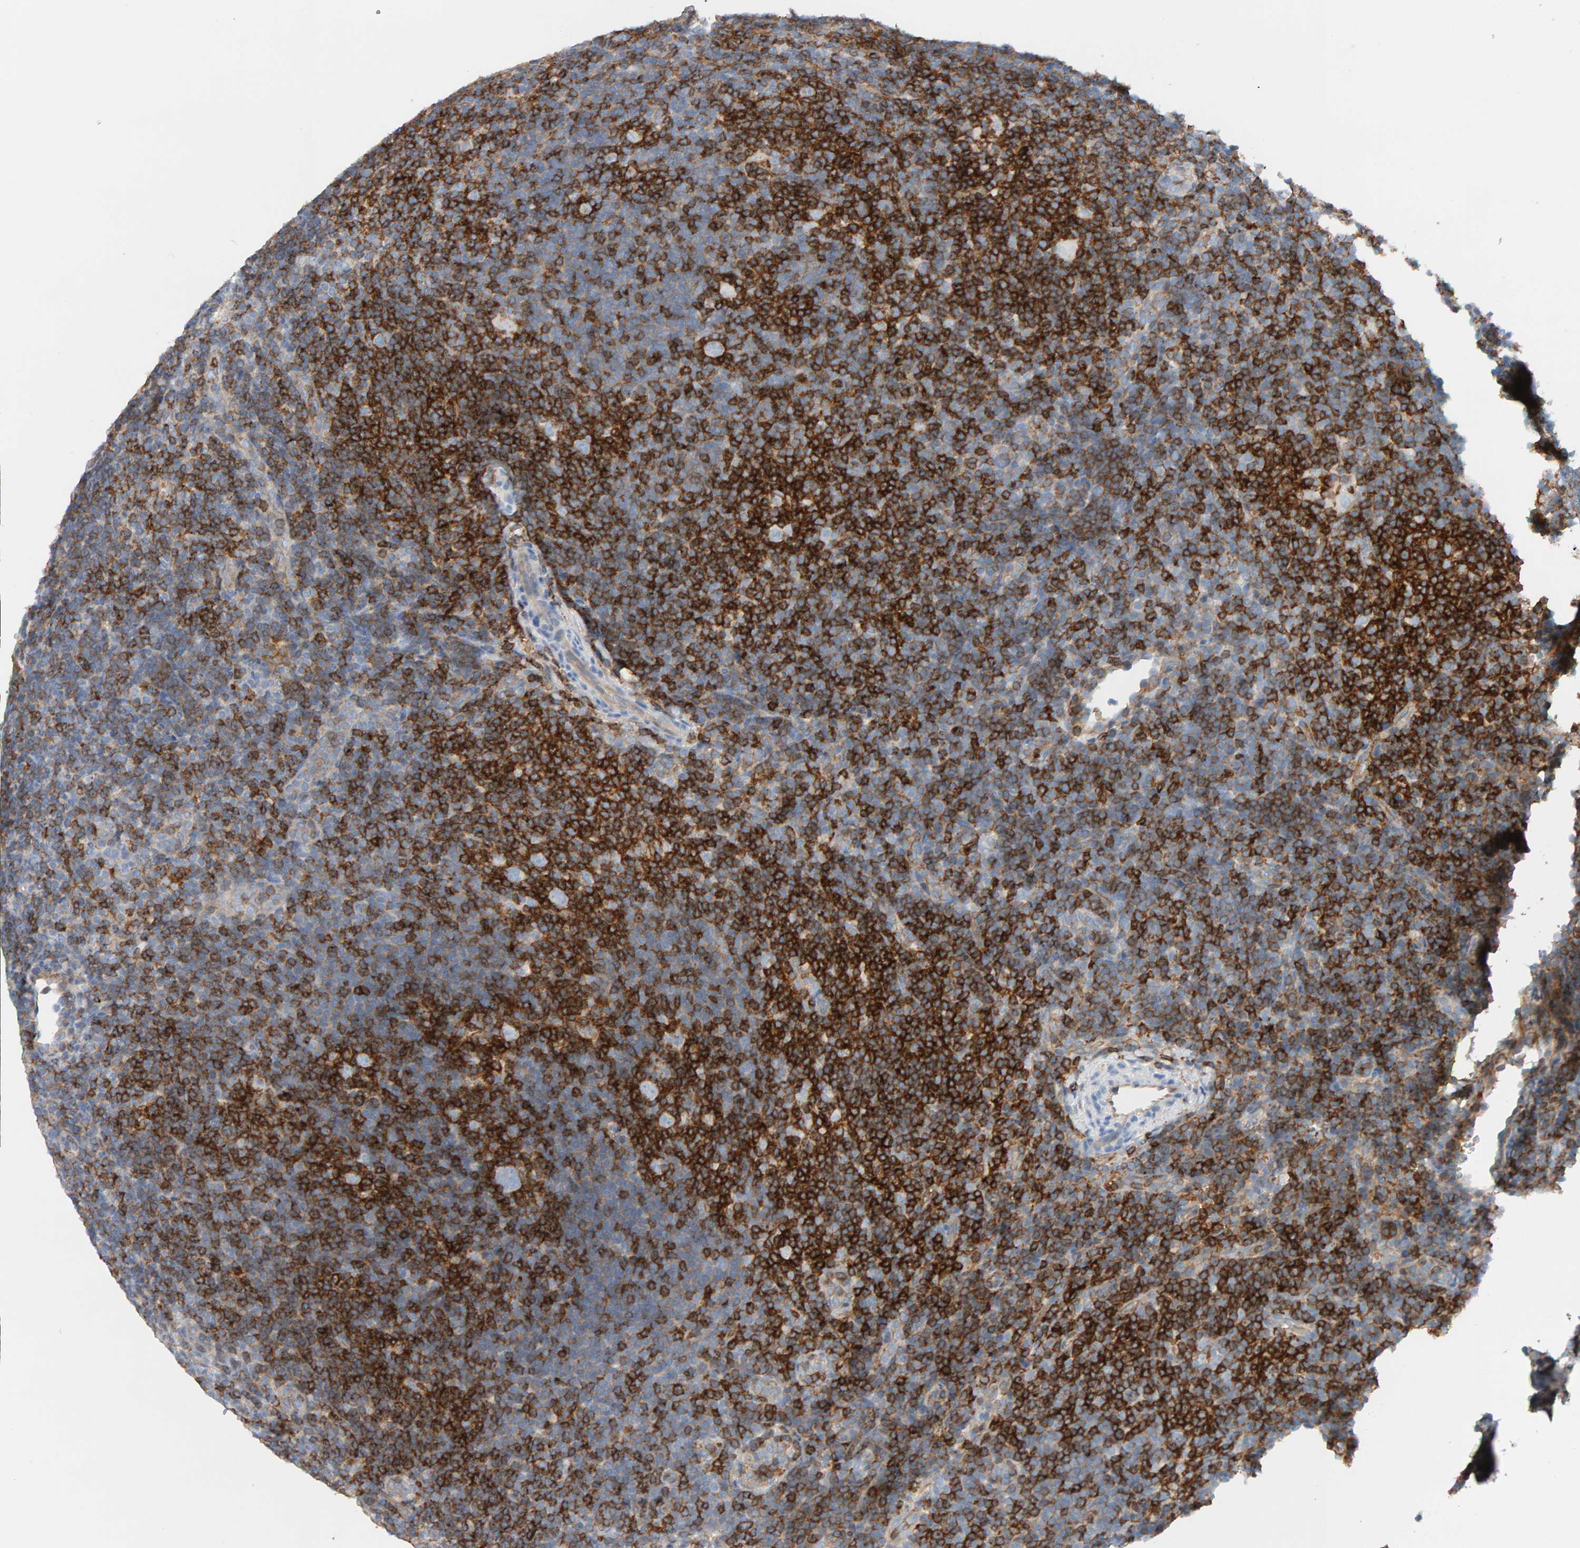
{"staining": {"intensity": "negative", "quantity": "none", "location": "none"}, "tissue": "lymphoma", "cell_type": "Tumor cells", "image_type": "cancer", "snomed": [{"axis": "morphology", "description": "Hodgkin's disease, NOS"}, {"axis": "topography", "description": "Lymph node"}], "caption": "Human lymphoma stained for a protein using immunohistochemistry (IHC) displays no expression in tumor cells.", "gene": "FYN", "patient": {"sex": "female", "age": 57}}